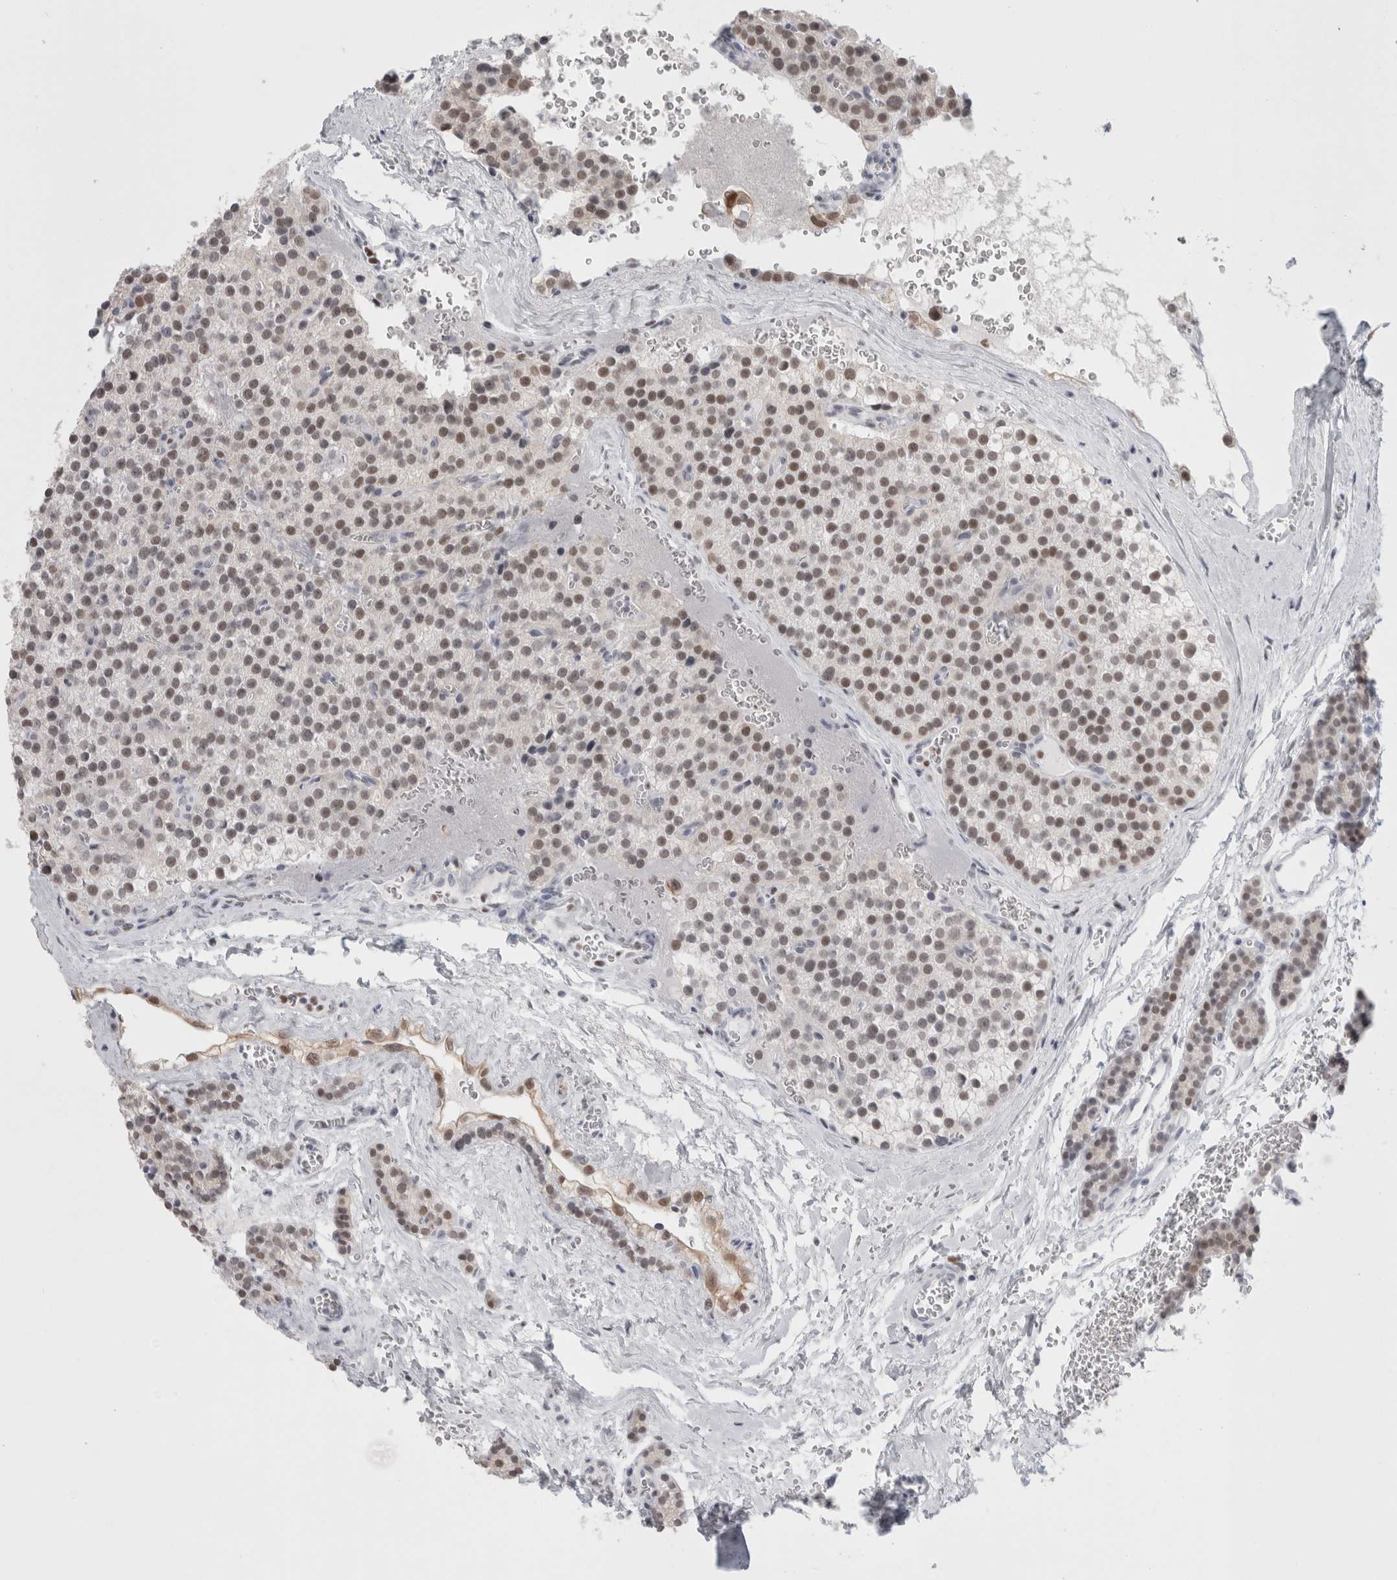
{"staining": {"intensity": "moderate", "quantity": "25%-75%", "location": "nuclear"}, "tissue": "parathyroid gland", "cell_type": "Glandular cells", "image_type": "normal", "snomed": [{"axis": "morphology", "description": "Normal tissue, NOS"}, {"axis": "topography", "description": "Parathyroid gland"}], "caption": "Moderate nuclear positivity for a protein is present in about 25%-75% of glandular cells of normal parathyroid gland using immunohistochemistry.", "gene": "SMARCC1", "patient": {"sex": "female", "age": 64}}